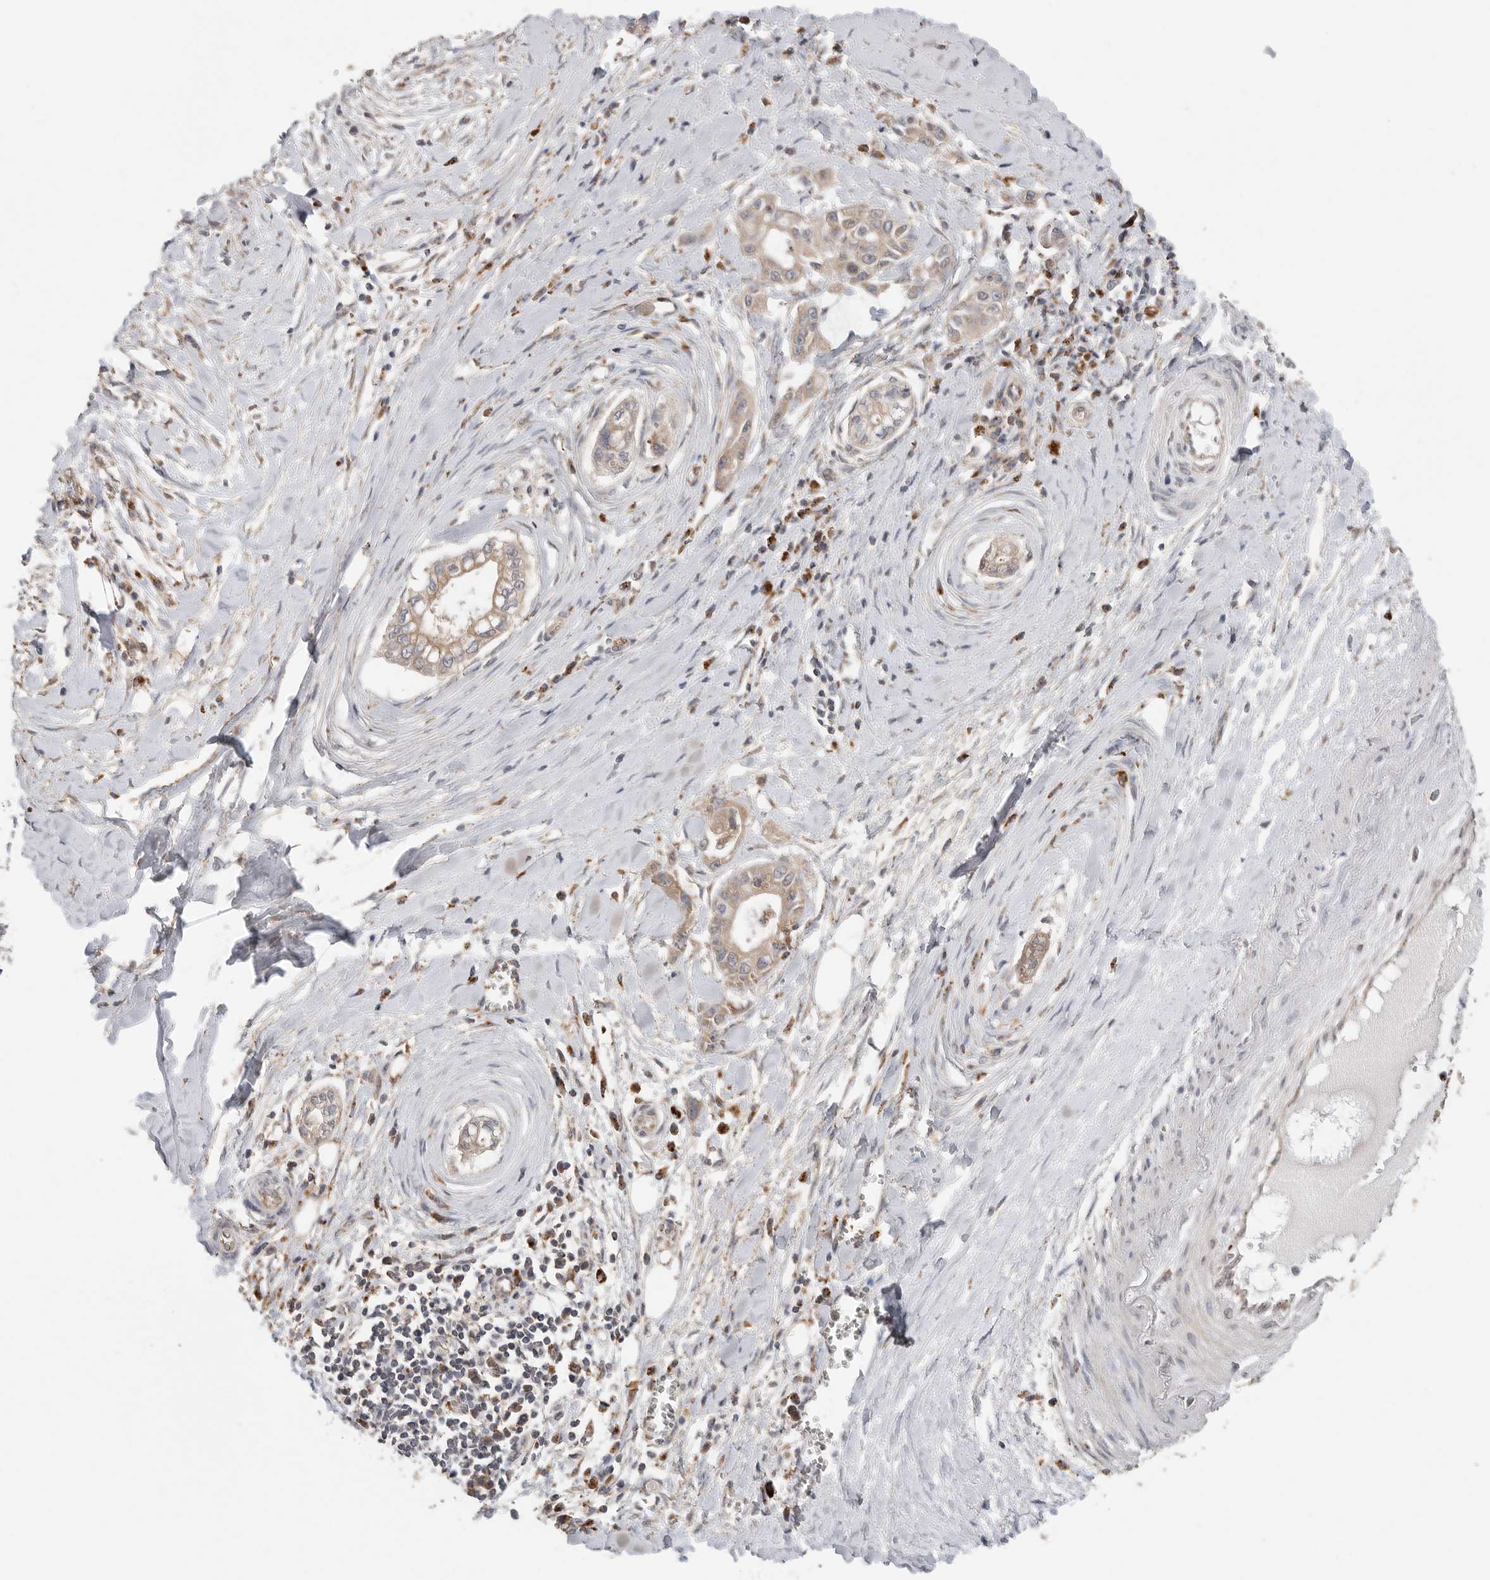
{"staining": {"intensity": "weak", "quantity": "25%-75%", "location": "cytoplasmic/membranous"}, "tissue": "pancreatic cancer", "cell_type": "Tumor cells", "image_type": "cancer", "snomed": [{"axis": "morphology", "description": "Adenocarcinoma, NOS"}, {"axis": "topography", "description": "Pancreas"}], "caption": "Immunohistochemical staining of human pancreatic adenocarcinoma displays low levels of weak cytoplasmic/membranous positivity in about 25%-75% of tumor cells. Nuclei are stained in blue.", "gene": "GALNS", "patient": {"sex": "male", "age": 68}}